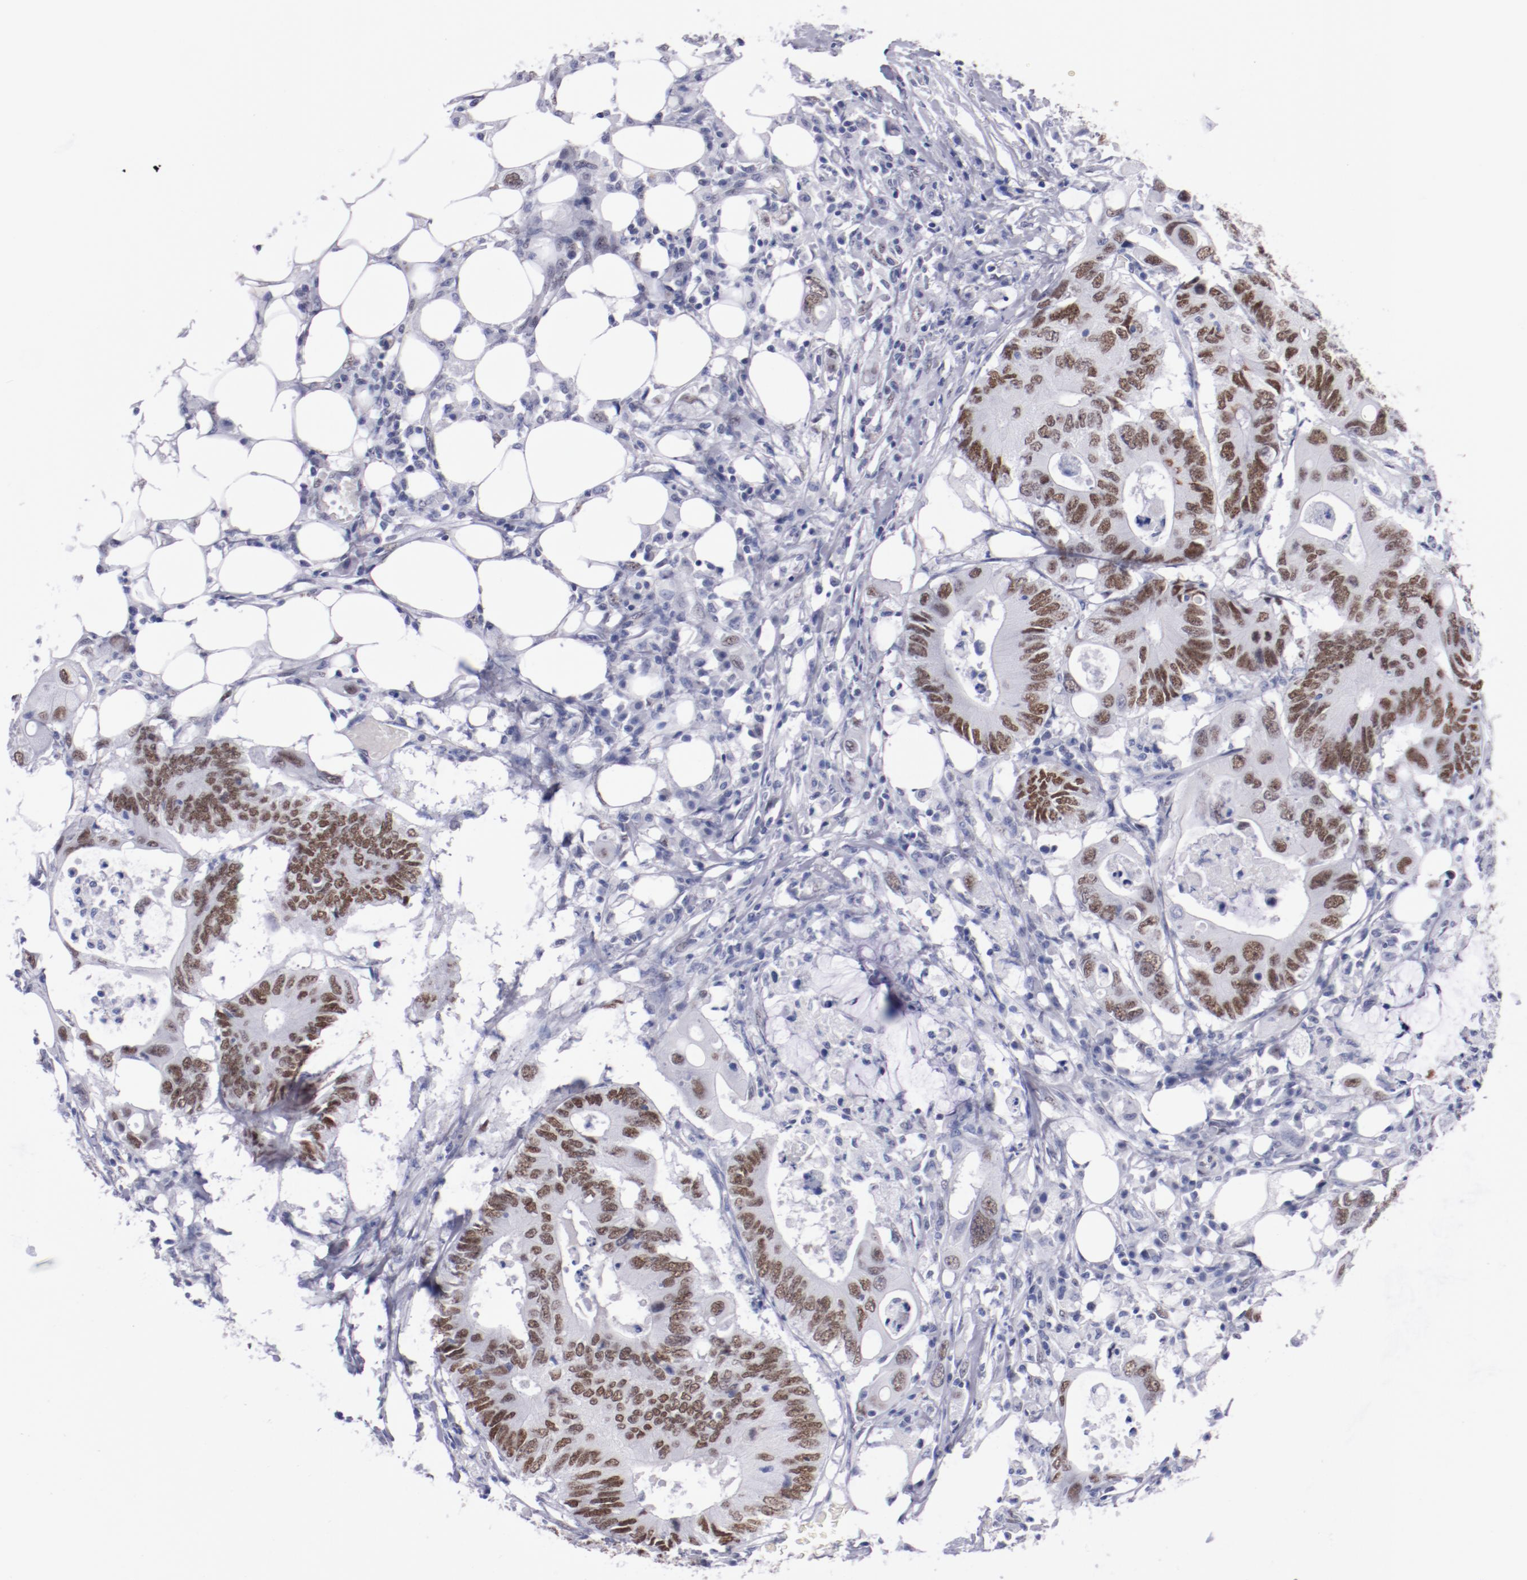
{"staining": {"intensity": "moderate", "quantity": ">75%", "location": "nuclear"}, "tissue": "colorectal cancer", "cell_type": "Tumor cells", "image_type": "cancer", "snomed": [{"axis": "morphology", "description": "Adenocarcinoma, NOS"}, {"axis": "topography", "description": "Colon"}], "caption": "This micrograph displays immunohistochemistry (IHC) staining of colorectal cancer (adenocarcinoma), with medium moderate nuclear expression in about >75% of tumor cells.", "gene": "HNF1B", "patient": {"sex": "male", "age": 71}}